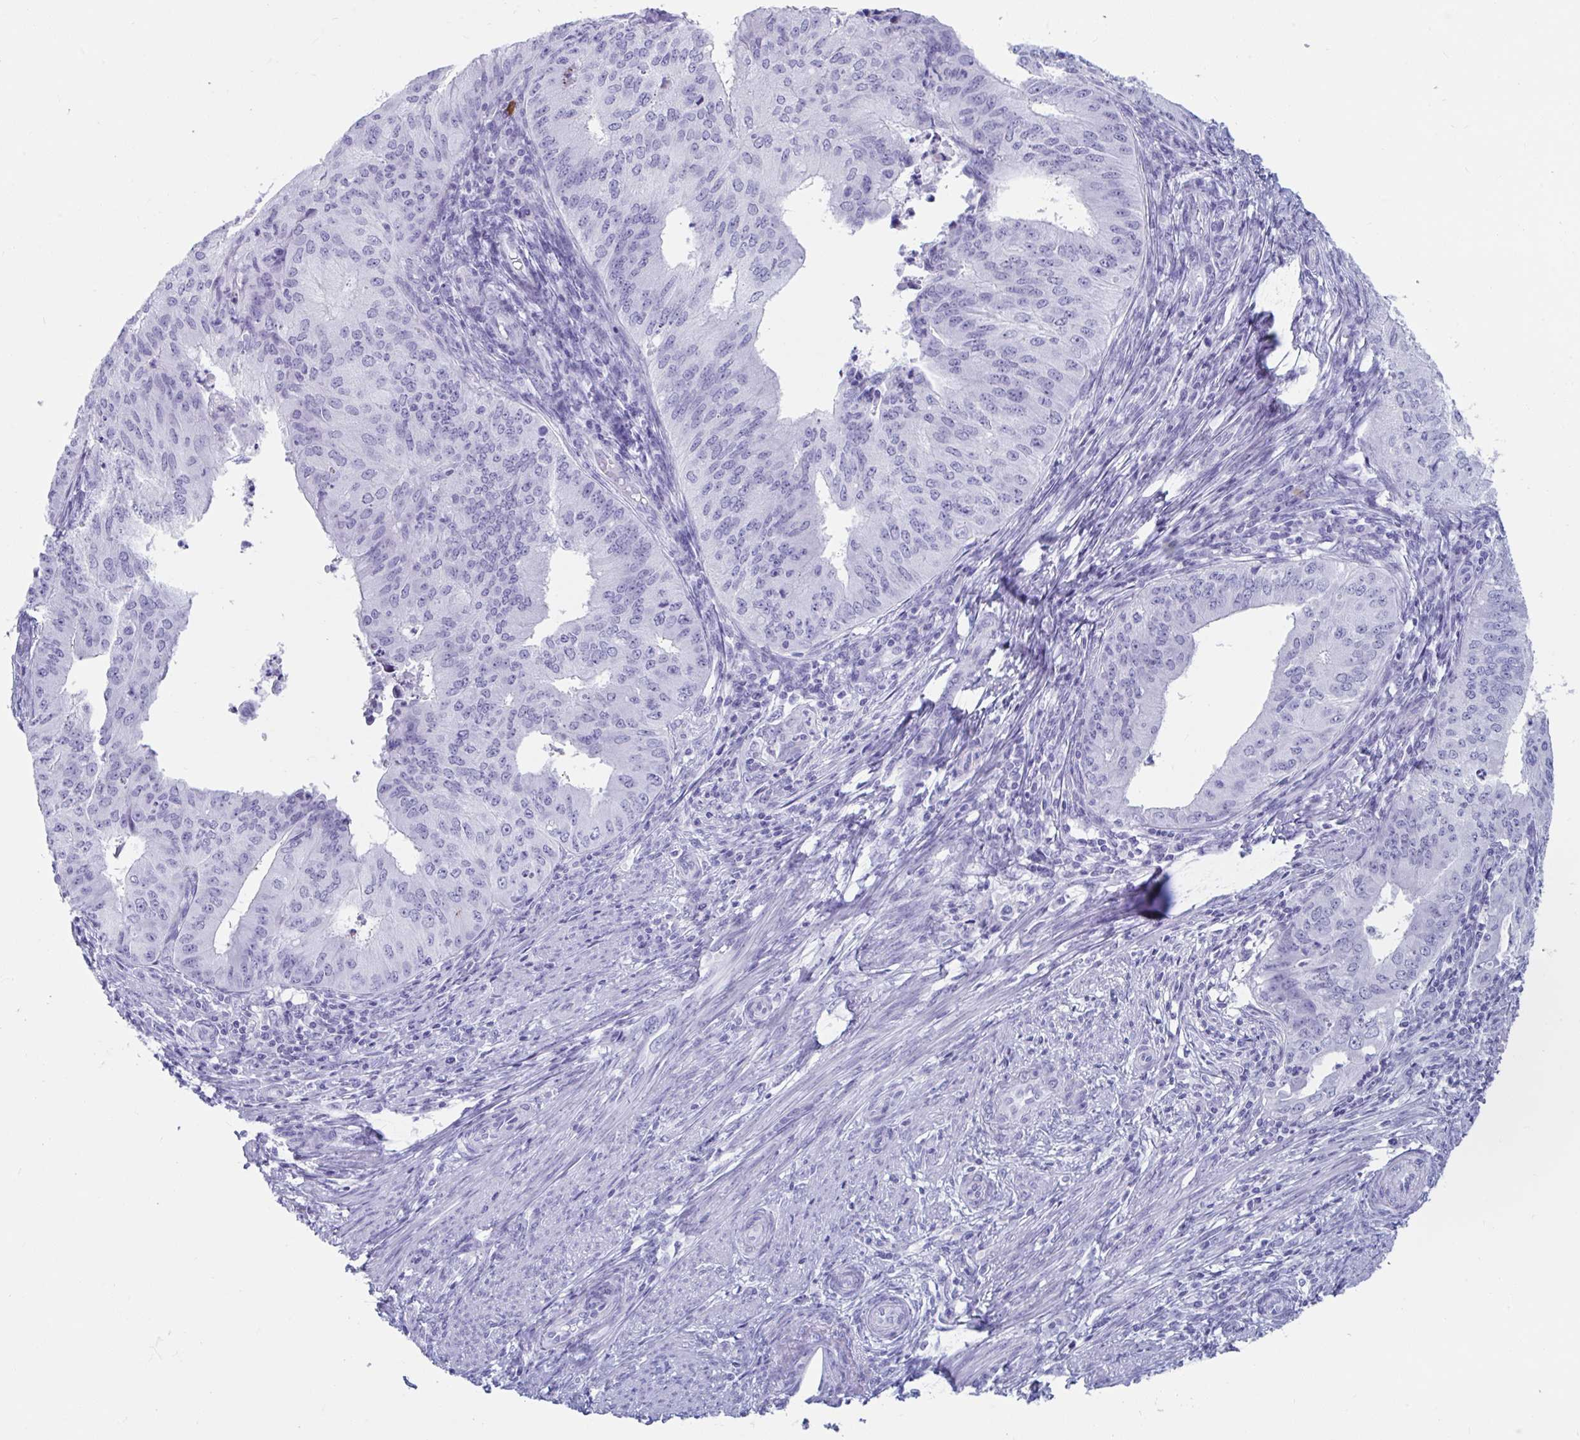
{"staining": {"intensity": "negative", "quantity": "none", "location": "none"}, "tissue": "endometrial cancer", "cell_type": "Tumor cells", "image_type": "cancer", "snomed": [{"axis": "morphology", "description": "Adenocarcinoma, NOS"}, {"axis": "topography", "description": "Endometrium"}], "caption": "DAB (3,3'-diaminobenzidine) immunohistochemical staining of human endometrial adenocarcinoma shows no significant staining in tumor cells. (DAB immunohistochemistry (IHC), high magnification).", "gene": "GKN2", "patient": {"sex": "female", "age": 50}}